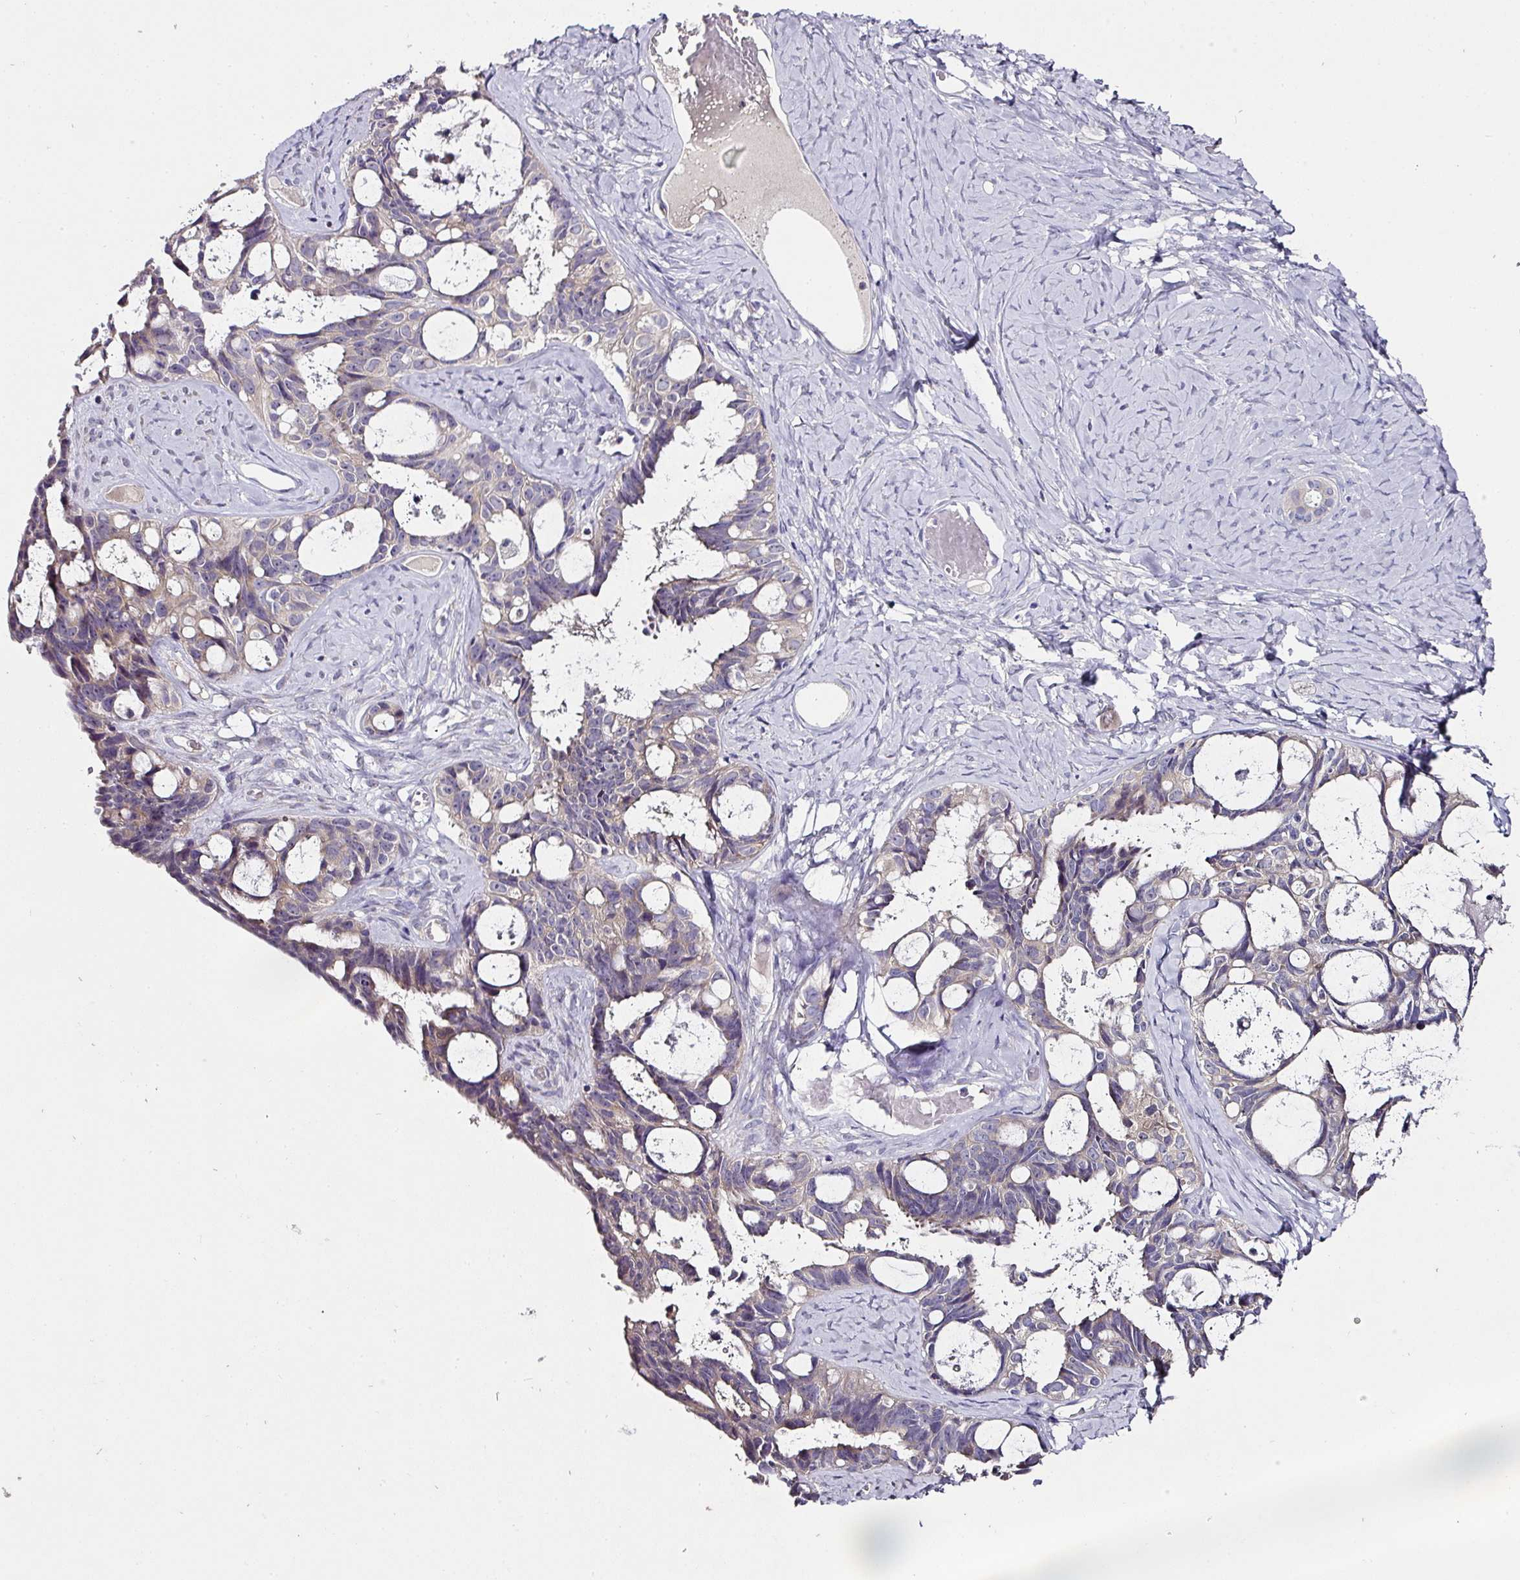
{"staining": {"intensity": "negative", "quantity": "none", "location": "none"}, "tissue": "ovarian cancer", "cell_type": "Tumor cells", "image_type": "cancer", "snomed": [{"axis": "morphology", "description": "Cystadenocarcinoma, serous, NOS"}, {"axis": "topography", "description": "Ovary"}], "caption": "High magnification brightfield microscopy of ovarian cancer (serous cystadenocarcinoma) stained with DAB (3,3'-diaminobenzidine) (brown) and counterstained with hematoxylin (blue): tumor cells show no significant staining.", "gene": "SKIC2", "patient": {"sex": "female", "age": 69}}